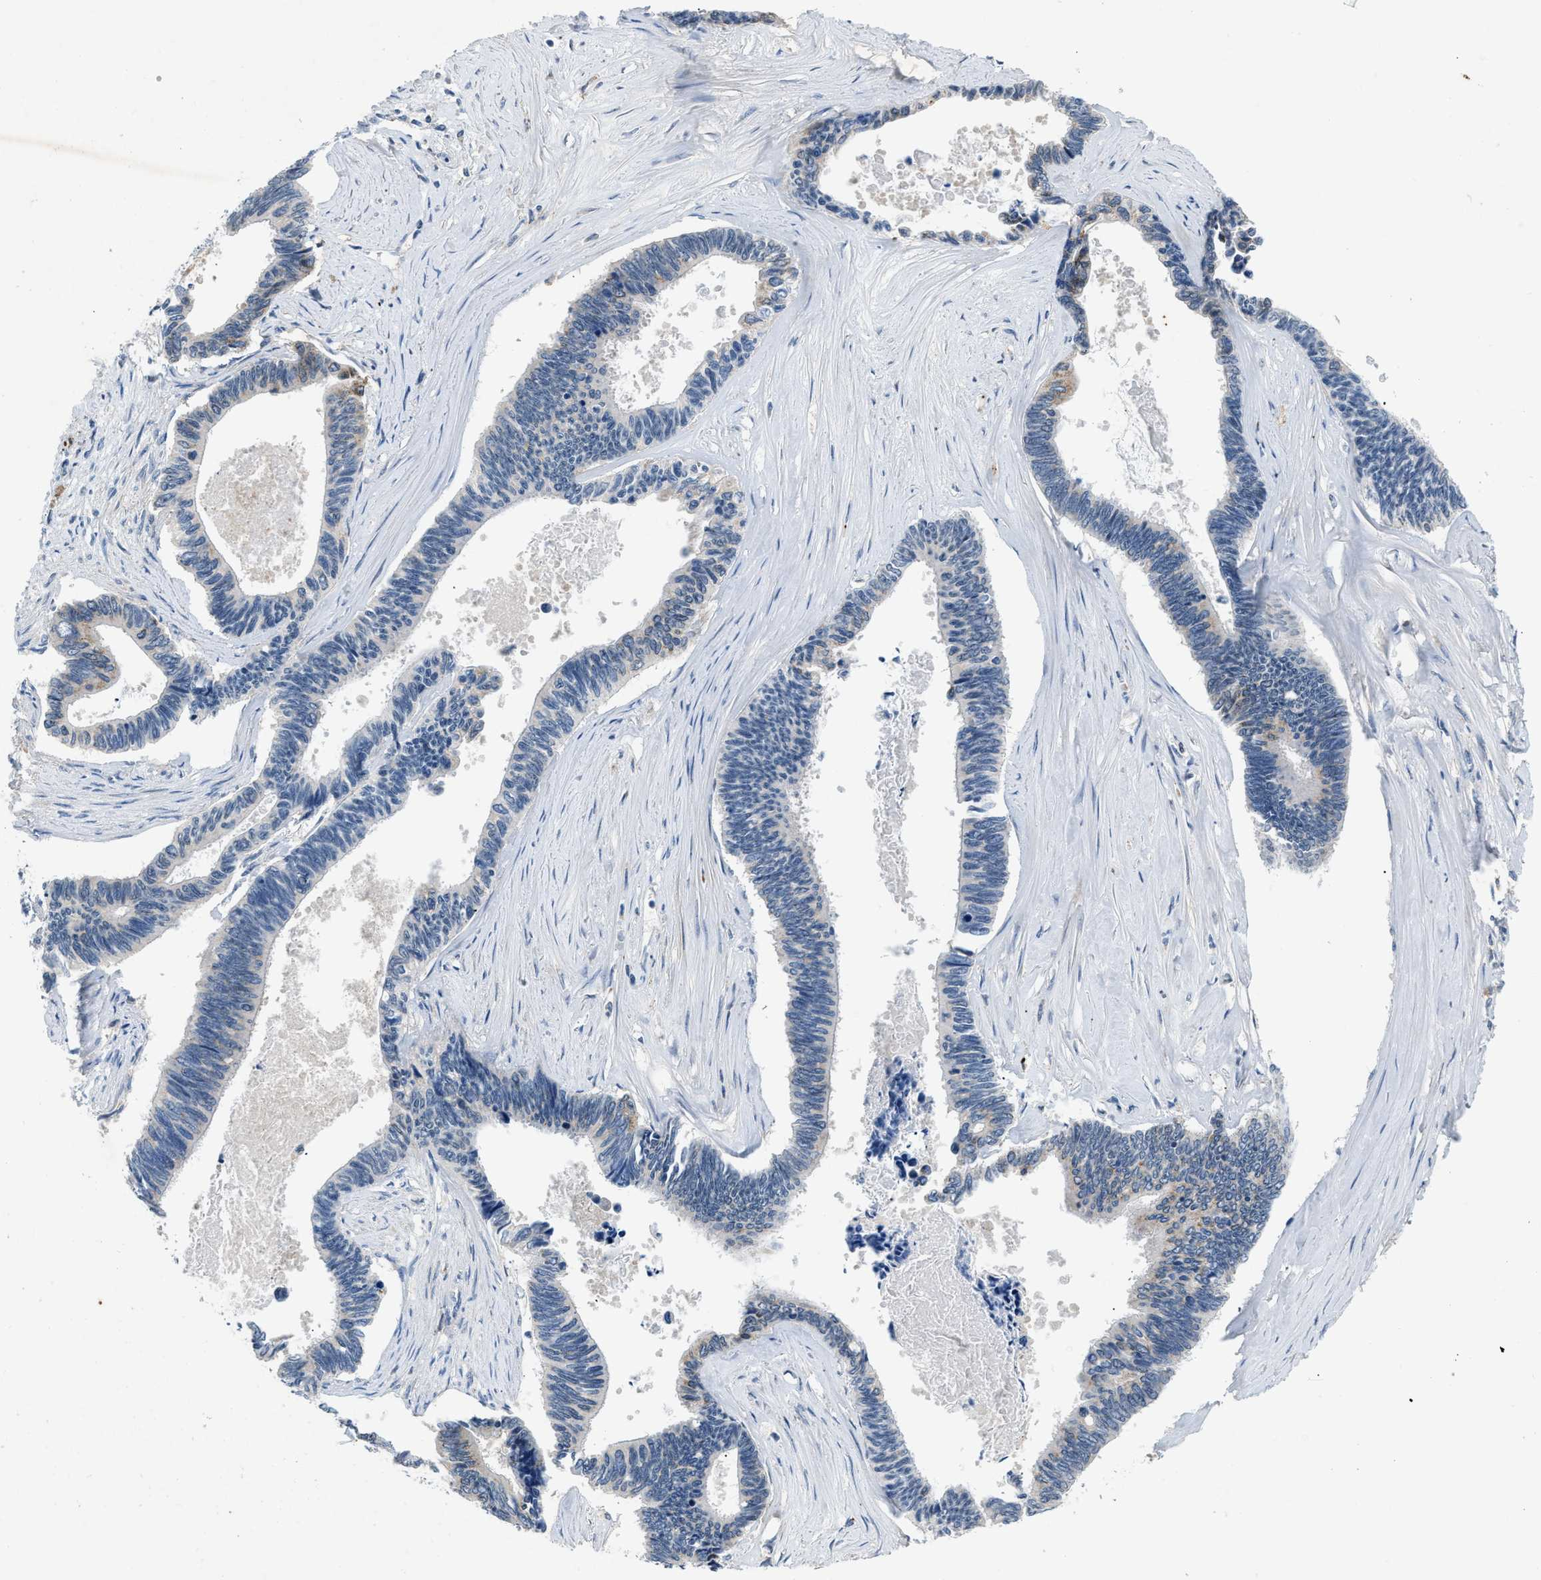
{"staining": {"intensity": "negative", "quantity": "none", "location": "none"}, "tissue": "pancreatic cancer", "cell_type": "Tumor cells", "image_type": "cancer", "snomed": [{"axis": "morphology", "description": "Adenocarcinoma, NOS"}, {"axis": "topography", "description": "Pancreas"}], "caption": "An immunohistochemistry image of adenocarcinoma (pancreatic) is shown. There is no staining in tumor cells of adenocarcinoma (pancreatic). (Brightfield microscopy of DAB (3,3'-diaminobenzidine) immunohistochemistry at high magnification).", "gene": "TOMM34", "patient": {"sex": "female", "age": 70}}